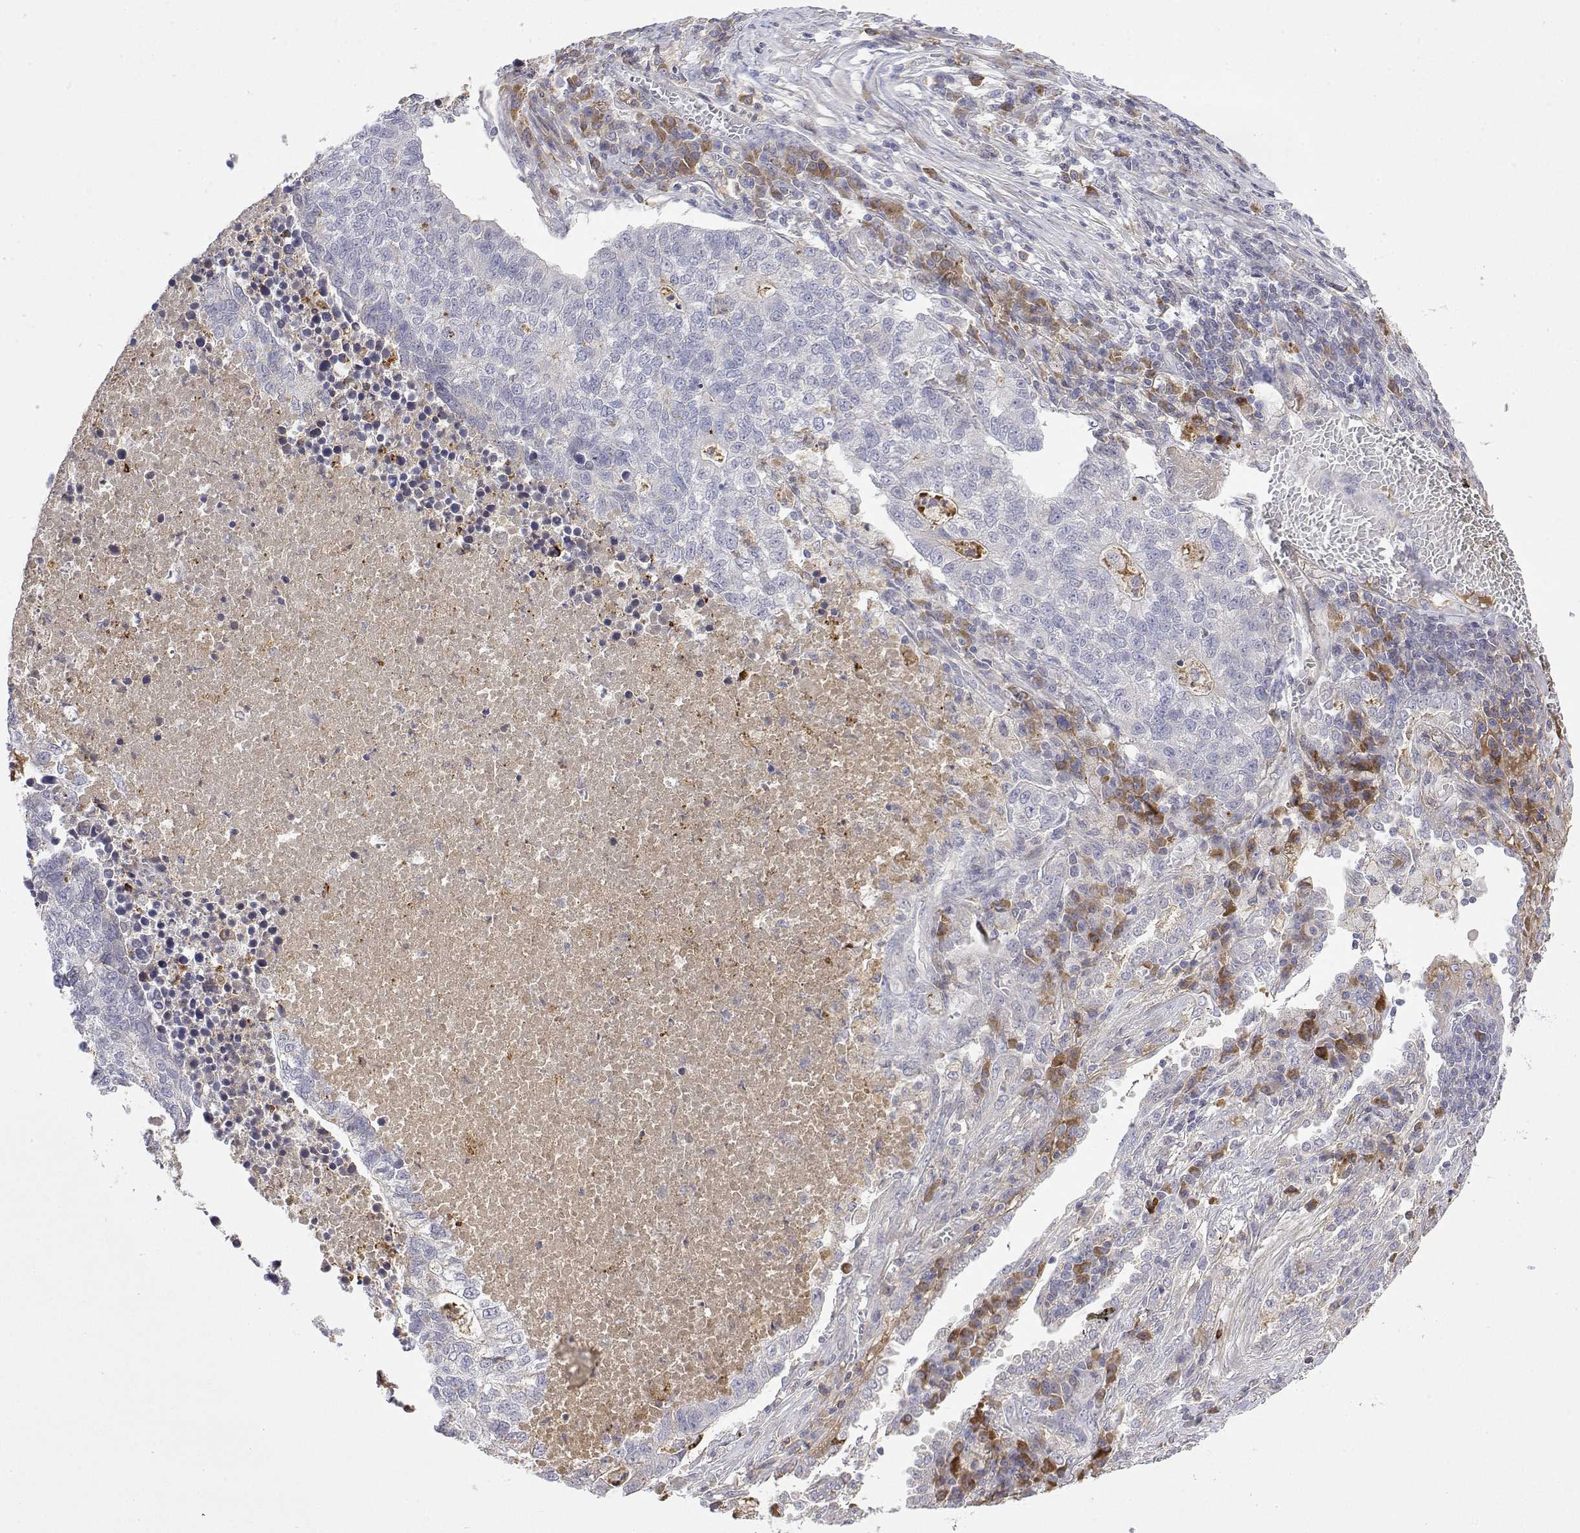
{"staining": {"intensity": "negative", "quantity": "none", "location": "none"}, "tissue": "lung cancer", "cell_type": "Tumor cells", "image_type": "cancer", "snomed": [{"axis": "morphology", "description": "Adenocarcinoma, NOS"}, {"axis": "topography", "description": "Lung"}], "caption": "Lung cancer (adenocarcinoma) was stained to show a protein in brown. There is no significant expression in tumor cells.", "gene": "IGFBP4", "patient": {"sex": "male", "age": 57}}